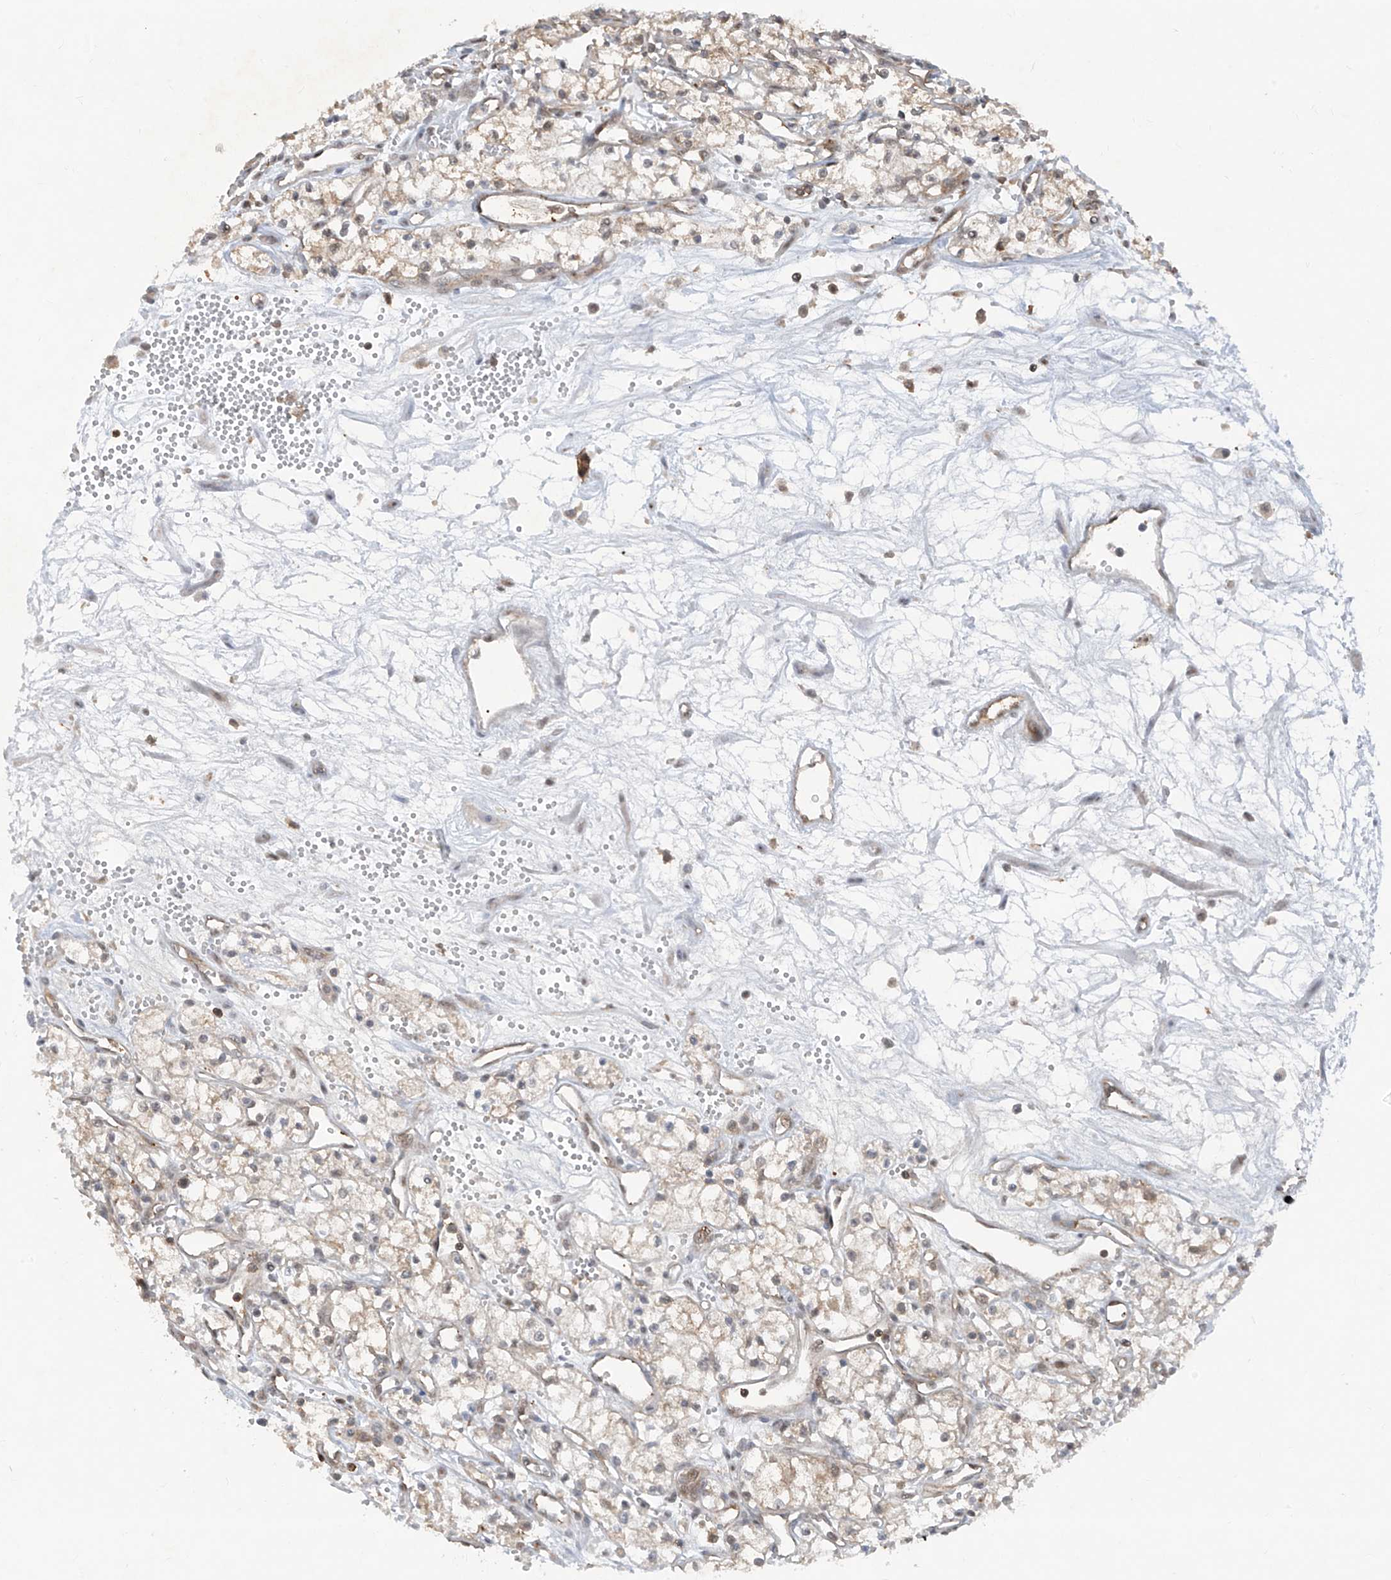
{"staining": {"intensity": "negative", "quantity": "none", "location": "none"}, "tissue": "renal cancer", "cell_type": "Tumor cells", "image_type": "cancer", "snomed": [{"axis": "morphology", "description": "Adenocarcinoma, NOS"}, {"axis": "topography", "description": "Kidney"}], "caption": "Immunohistochemical staining of human adenocarcinoma (renal) demonstrates no significant staining in tumor cells.", "gene": "ZNF358", "patient": {"sex": "male", "age": 59}}